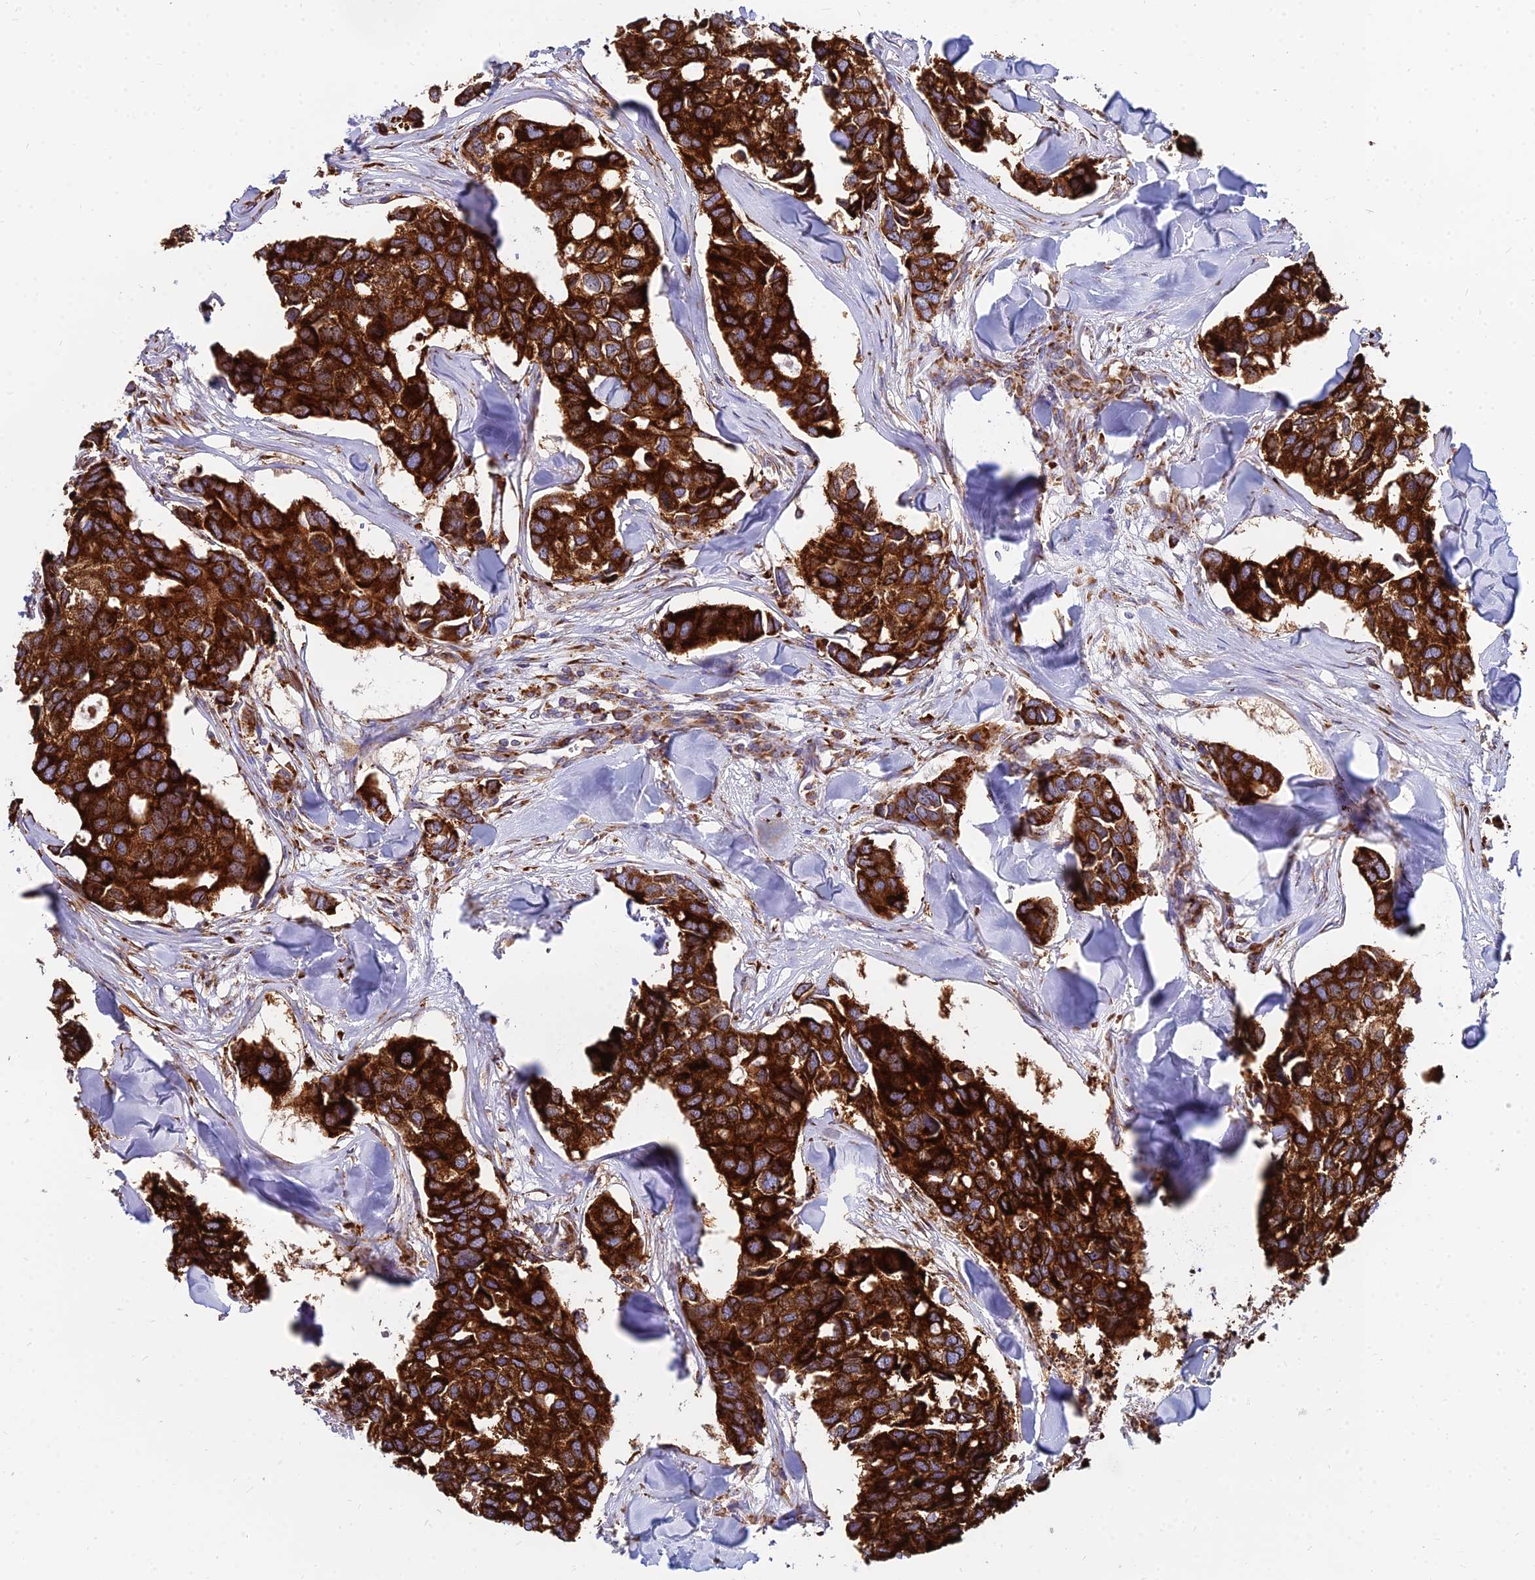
{"staining": {"intensity": "strong", "quantity": ">75%", "location": "cytoplasmic/membranous"}, "tissue": "breast cancer", "cell_type": "Tumor cells", "image_type": "cancer", "snomed": [{"axis": "morphology", "description": "Duct carcinoma"}, {"axis": "topography", "description": "Breast"}], "caption": "A brown stain labels strong cytoplasmic/membranous positivity of a protein in invasive ductal carcinoma (breast) tumor cells.", "gene": "CCT6B", "patient": {"sex": "female", "age": 83}}